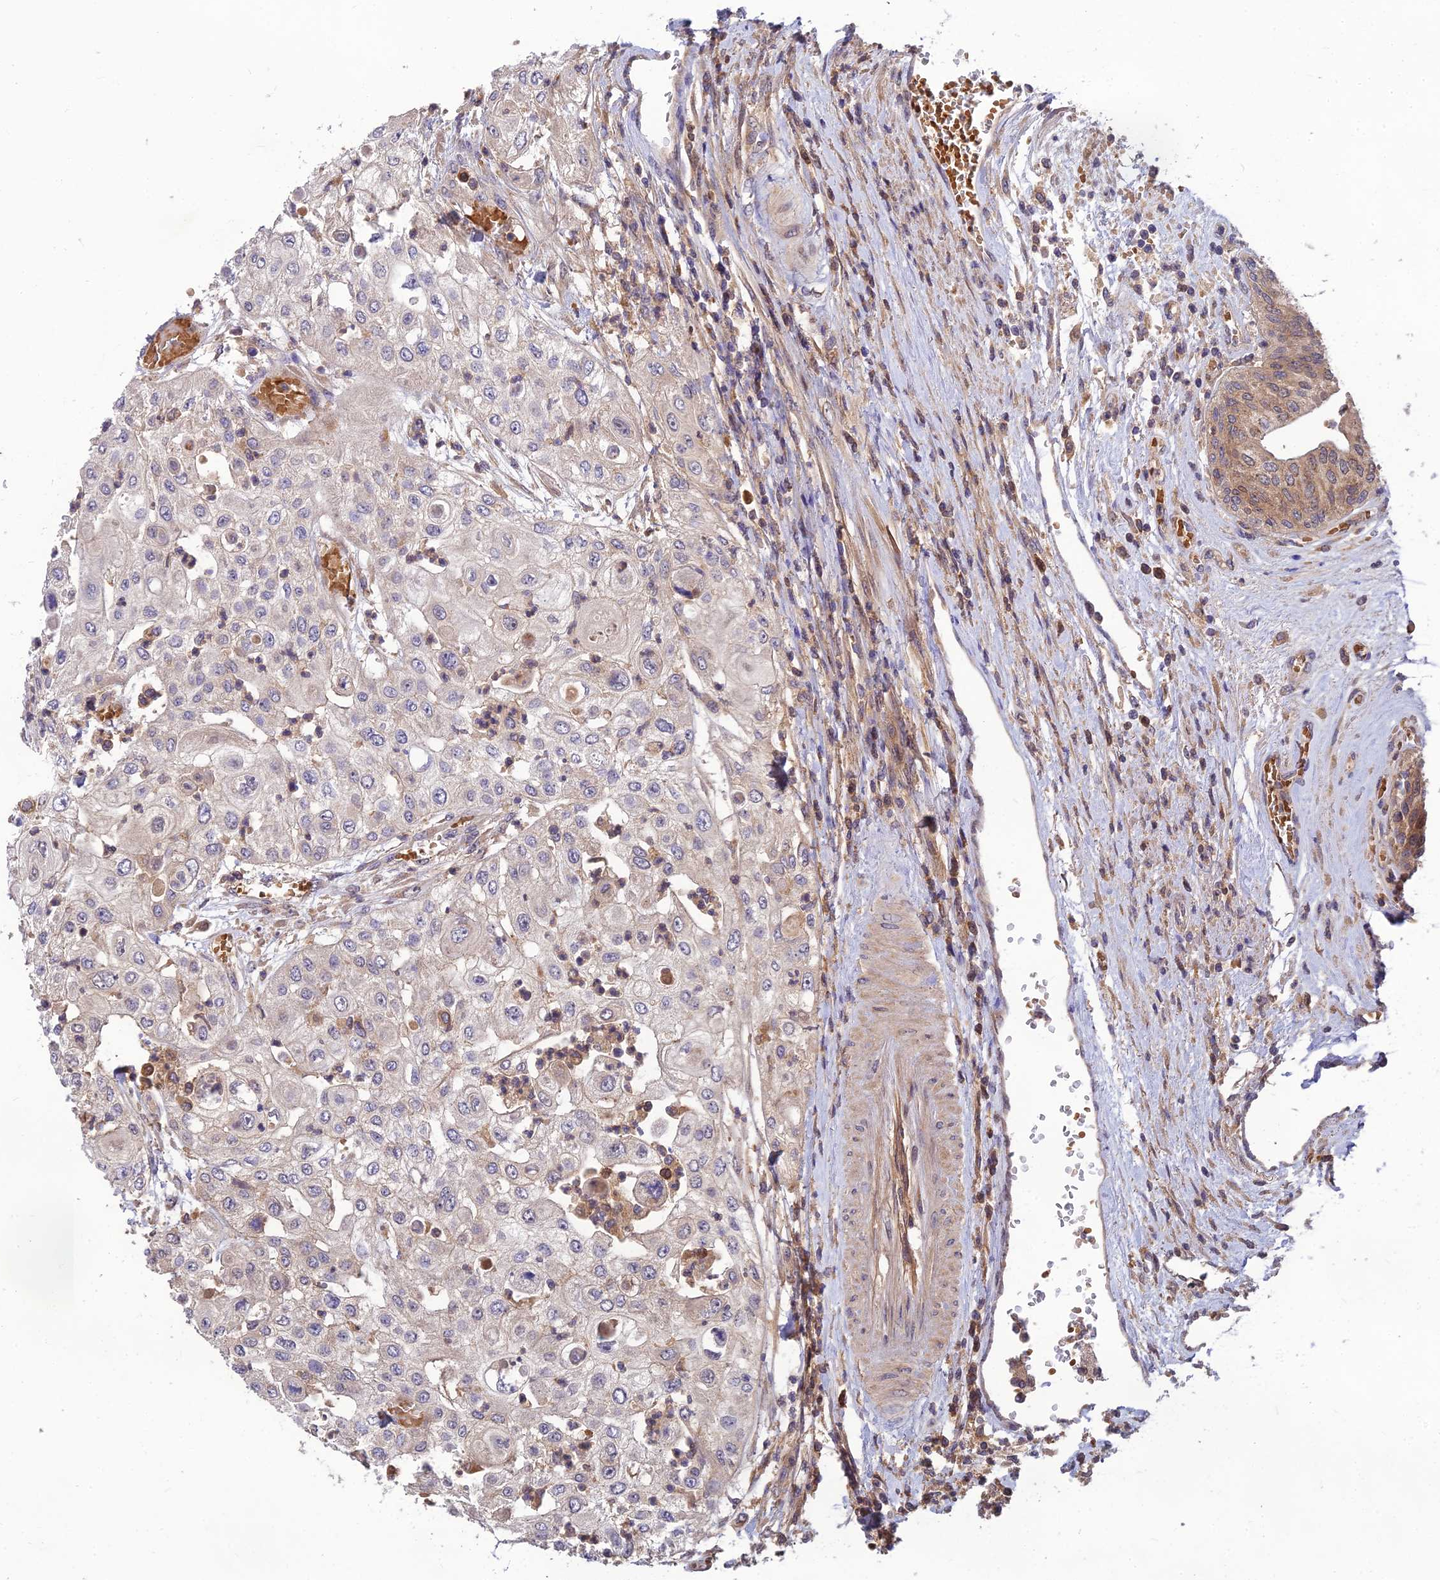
{"staining": {"intensity": "negative", "quantity": "none", "location": "none"}, "tissue": "urothelial cancer", "cell_type": "Tumor cells", "image_type": "cancer", "snomed": [{"axis": "morphology", "description": "Urothelial carcinoma, High grade"}, {"axis": "topography", "description": "Urinary bladder"}], "caption": "A high-resolution photomicrograph shows immunohistochemistry (IHC) staining of urothelial cancer, which displays no significant positivity in tumor cells.", "gene": "FAM151B", "patient": {"sex": "female", "age": 79}}